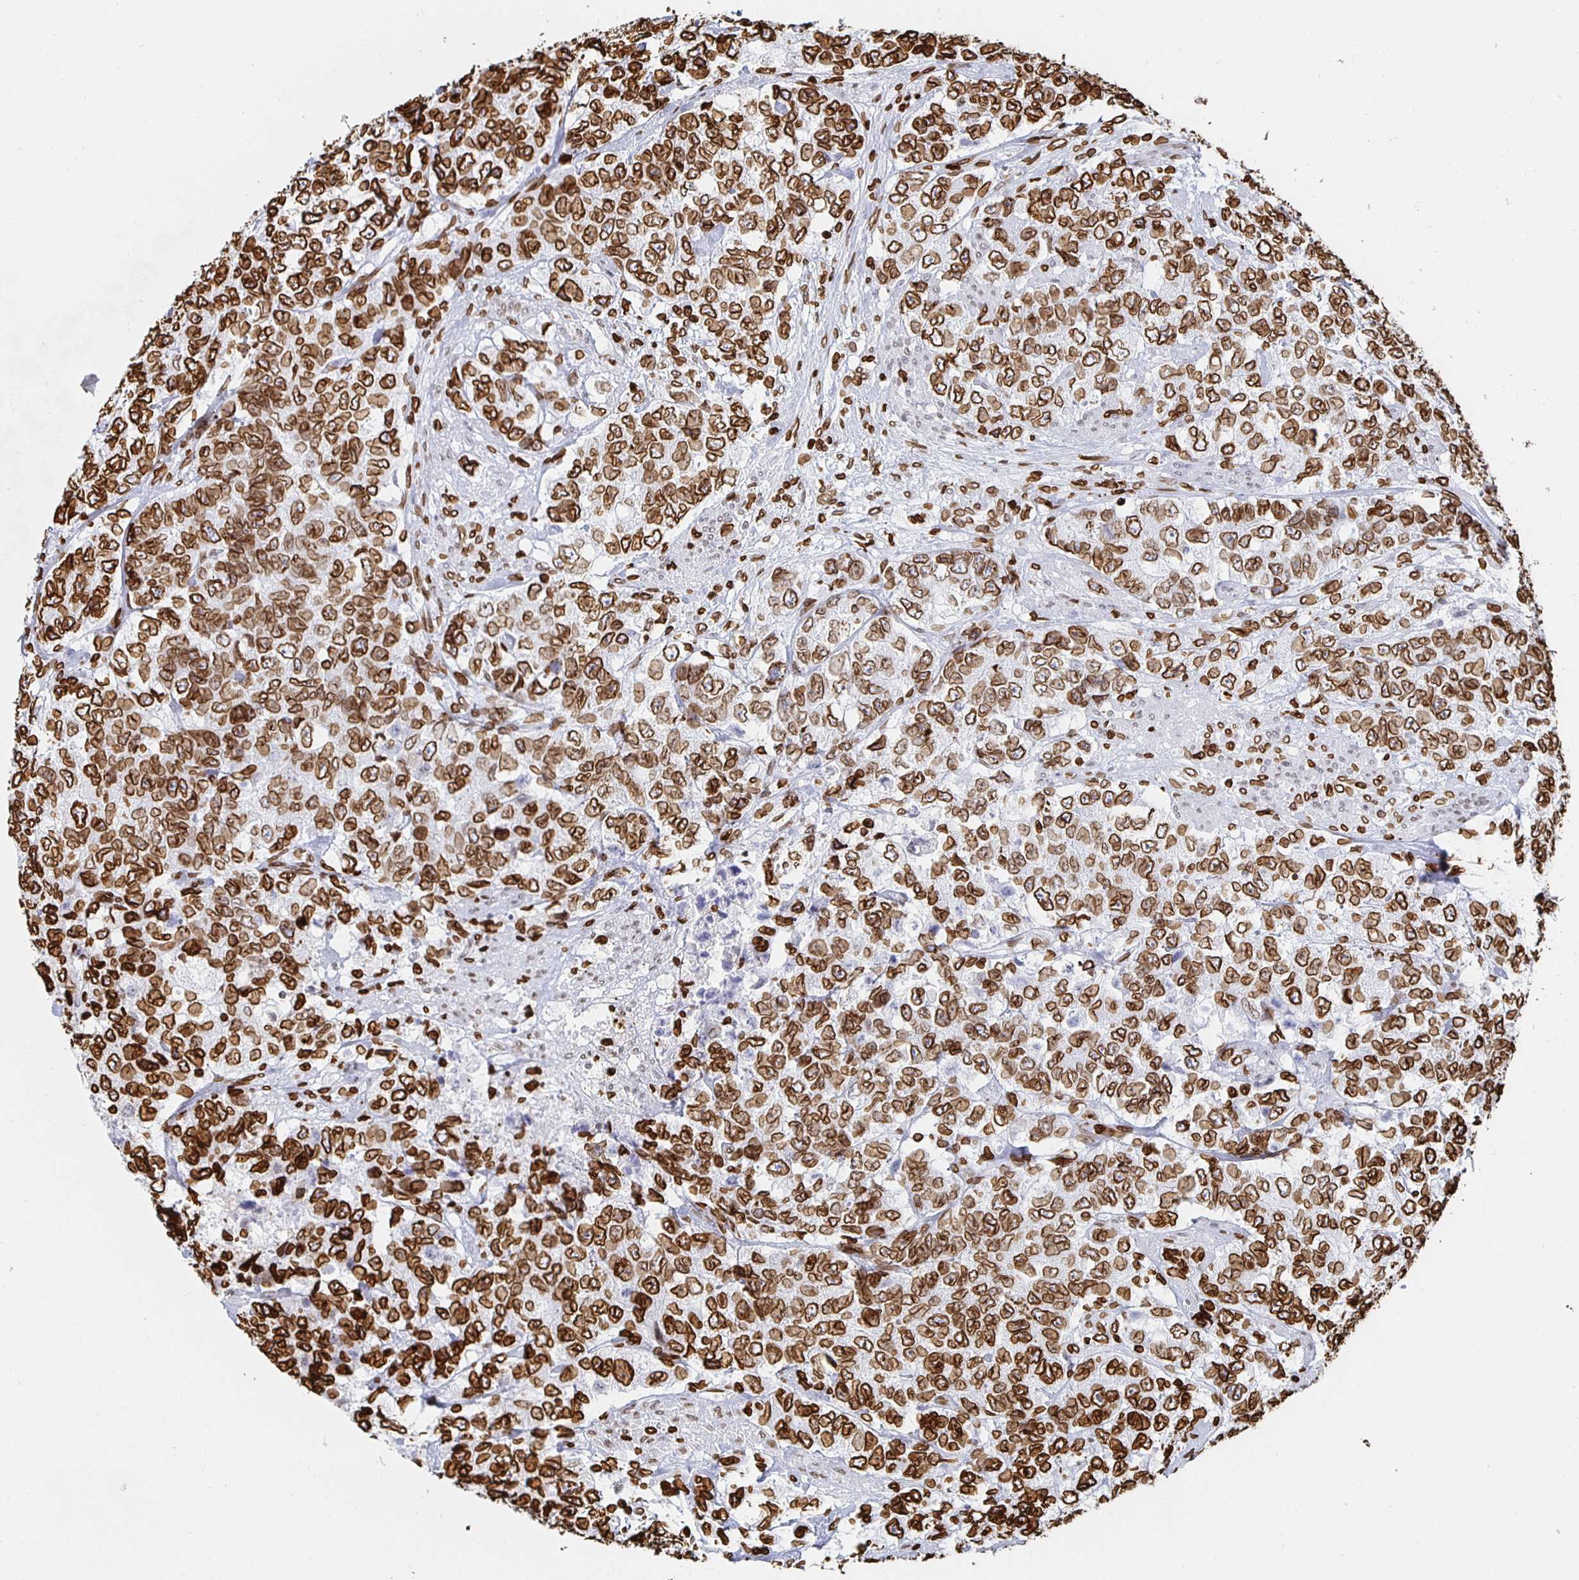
{"staining": {"intensity": "strong", "quantity": ">75%", "location": "cytoplasmic/membranous,nuclear"}, "tissue": "urothelial cancer", "cell_type": "Tumor cells", "image_type": "cancer", "snomed": [{"axis": "morphology", "description": "Urothelial carcinoma, High grade"}, {"axis": "topography", "description": "Urinary bladder"}], "caption": "Immunohistochemical staining of human urothelial cancer reveals high levels of strong cytoplasmic/membranous and nuclear protein staining in about >75% of tumor cells.", "gene": "LMNB1", "patient": {"sex": "female", "age": 78}}